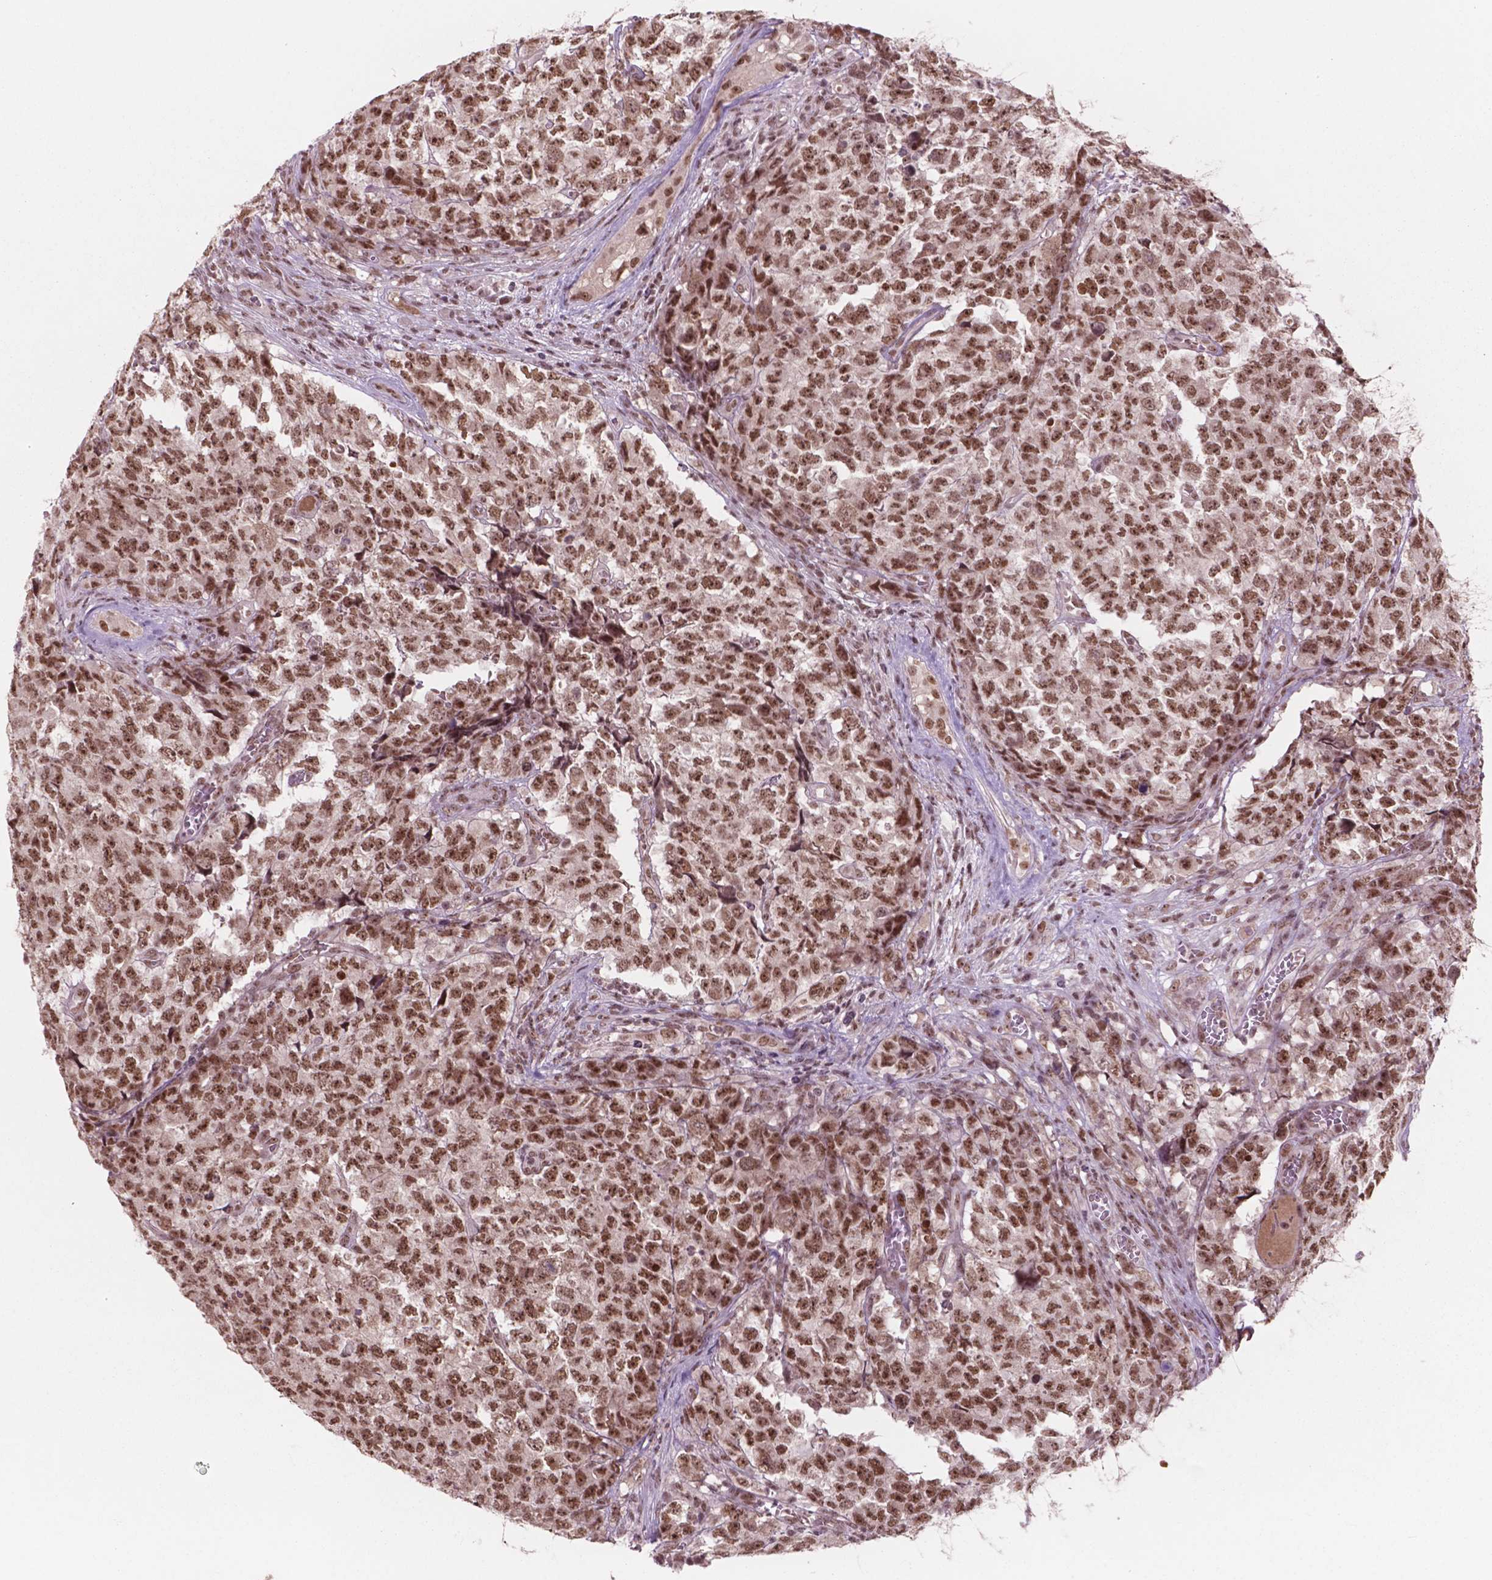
{"staining": {"intensity": "strong", "quantity": ">75%", "location": "nuclear"}, "tissue": "testis cancer", "cell_type": "Tumor cells", "image_type": "cancer", "snomed": [{"axis": "morphology", "description": "Carcinoma, Embryonal, NOS"}, {"axis": "topography", "description": "Testis"}], "caption": "DAB (3,3'-diaminobenzidine) immunohistochemical staining of testis cancer (embryonal carcinoma) displays strong nuclear protein positivity in approximately >75% of tumor cells. (brown staining indicates protein expression, while blue staining denotes nuclei).", "gene": "POLR2E", "patient": {"sex": "male", "age": 23}}